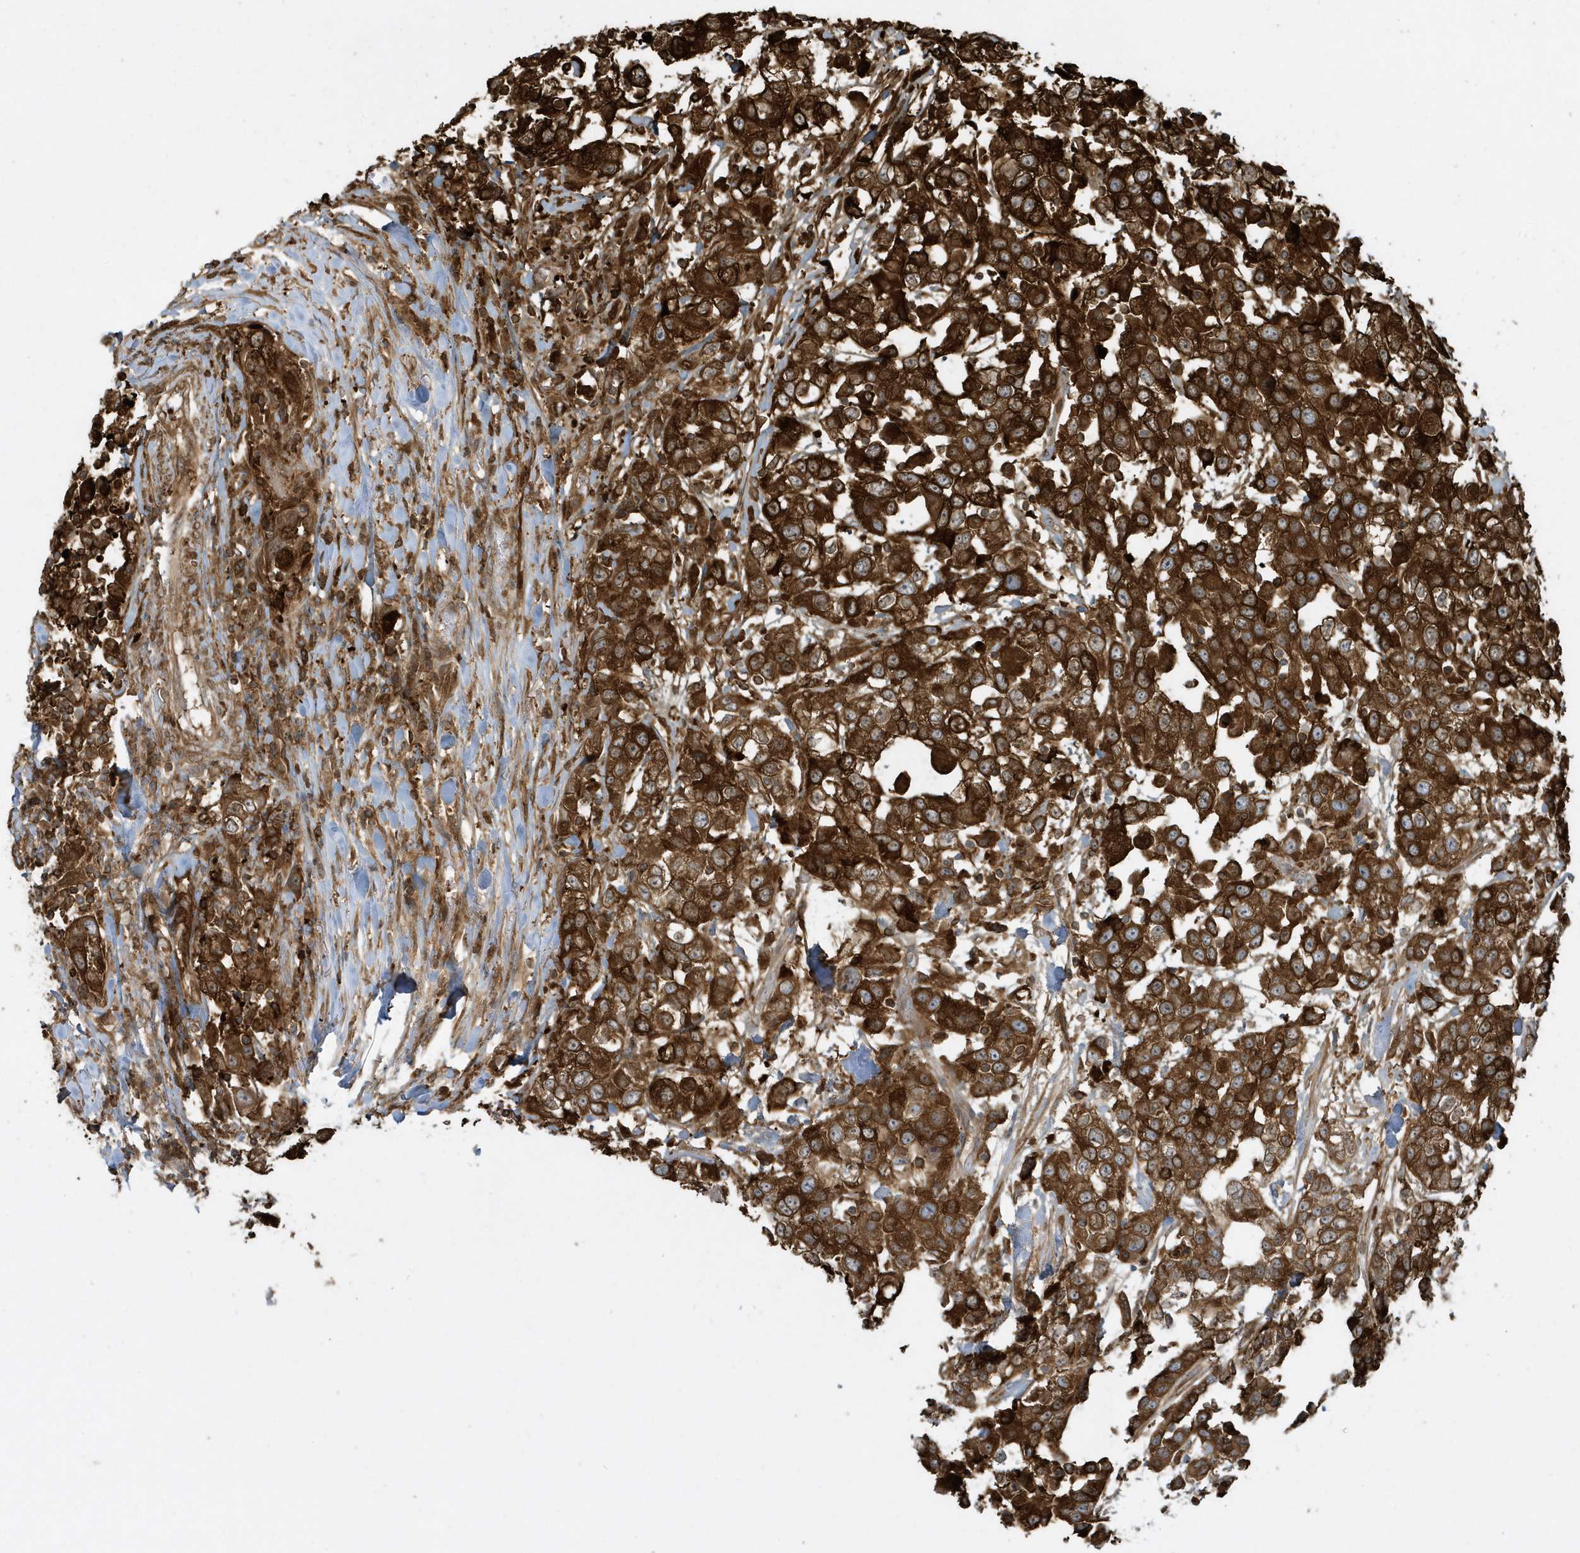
{"staining": {"intensity": "strong", "quantity": ">75%", "location": "cytoplasmic/membranous"}, "tissue": "urothelial cancer", "cell_type": "Tumor cells", "image_type": "cancer", "snomed": [{"axis": "morphology", "description": "Urothelial carcinoma, High grade"}, {"axis": "topography", "description": "Urinary bladder"}], "caption": "Human urothelial carcinoma (high-grade) stained with a protein marker exhibits strong staining in tumor cells.", "gene": "CLCN6", "patient": {"sex": "female", "age": 80}}